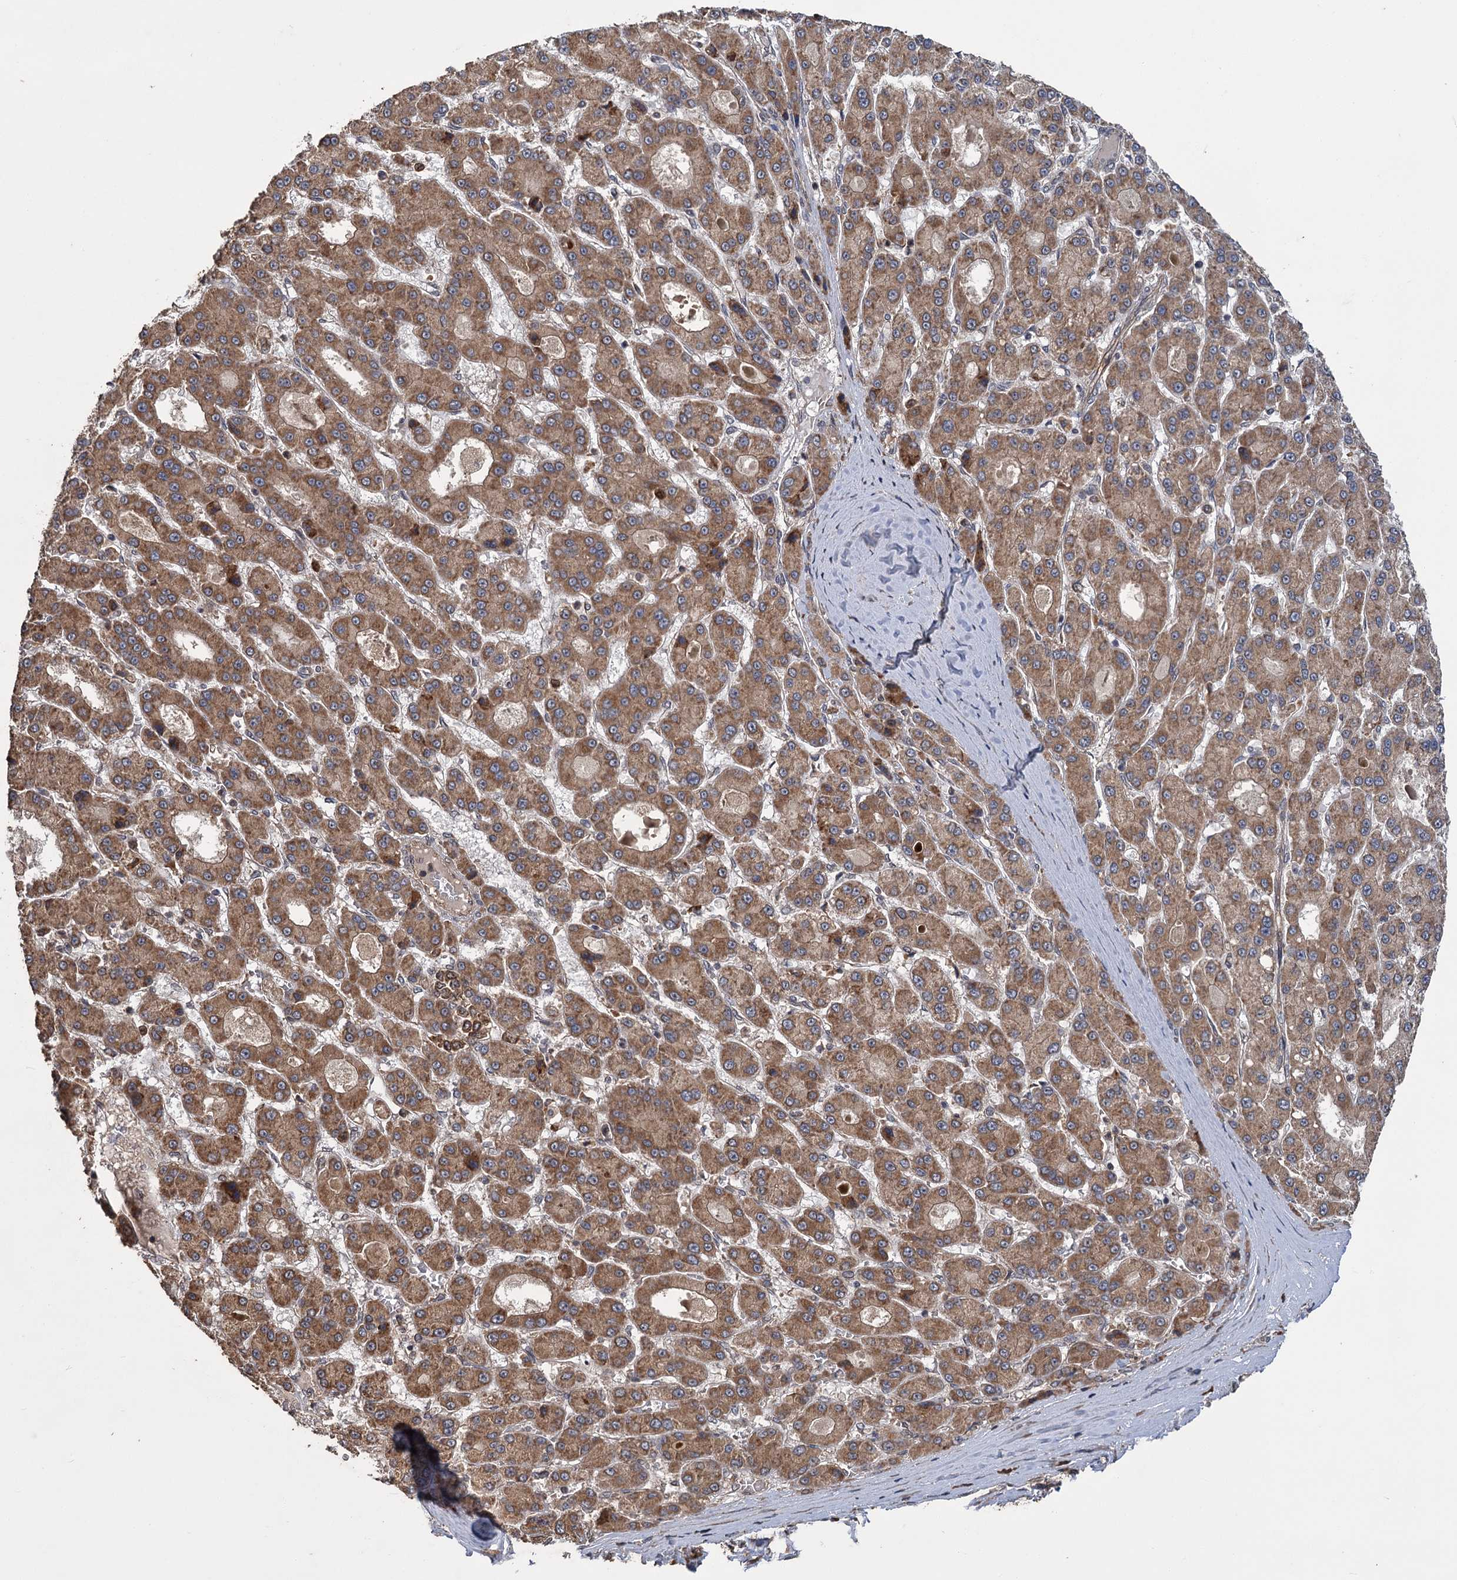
{"staining": {"intensity": "moderate", "quantity": ">75%", "location": "cytoplasmic/membranous"}, "tissue": "liver cancer", "cell_type": "Tumor cells", "image_type": "cancer", "snomed": [{"axis": "morphology", "description": "Carcinoma, Hepatocellular, NOS"}, {"axis": "topography", "description": "Liver"}], "caption": "A histopathology image of human liver hepatocellular carcinoma stained for a protein shows moderate cytoplasmic/membranous brown staining in tumor cells. Immunohistochemistry stains the protein in brown and the nuclei are stained blue.", "gene": "KANSL2", "patient": {"sex": "male", "age": 70}}